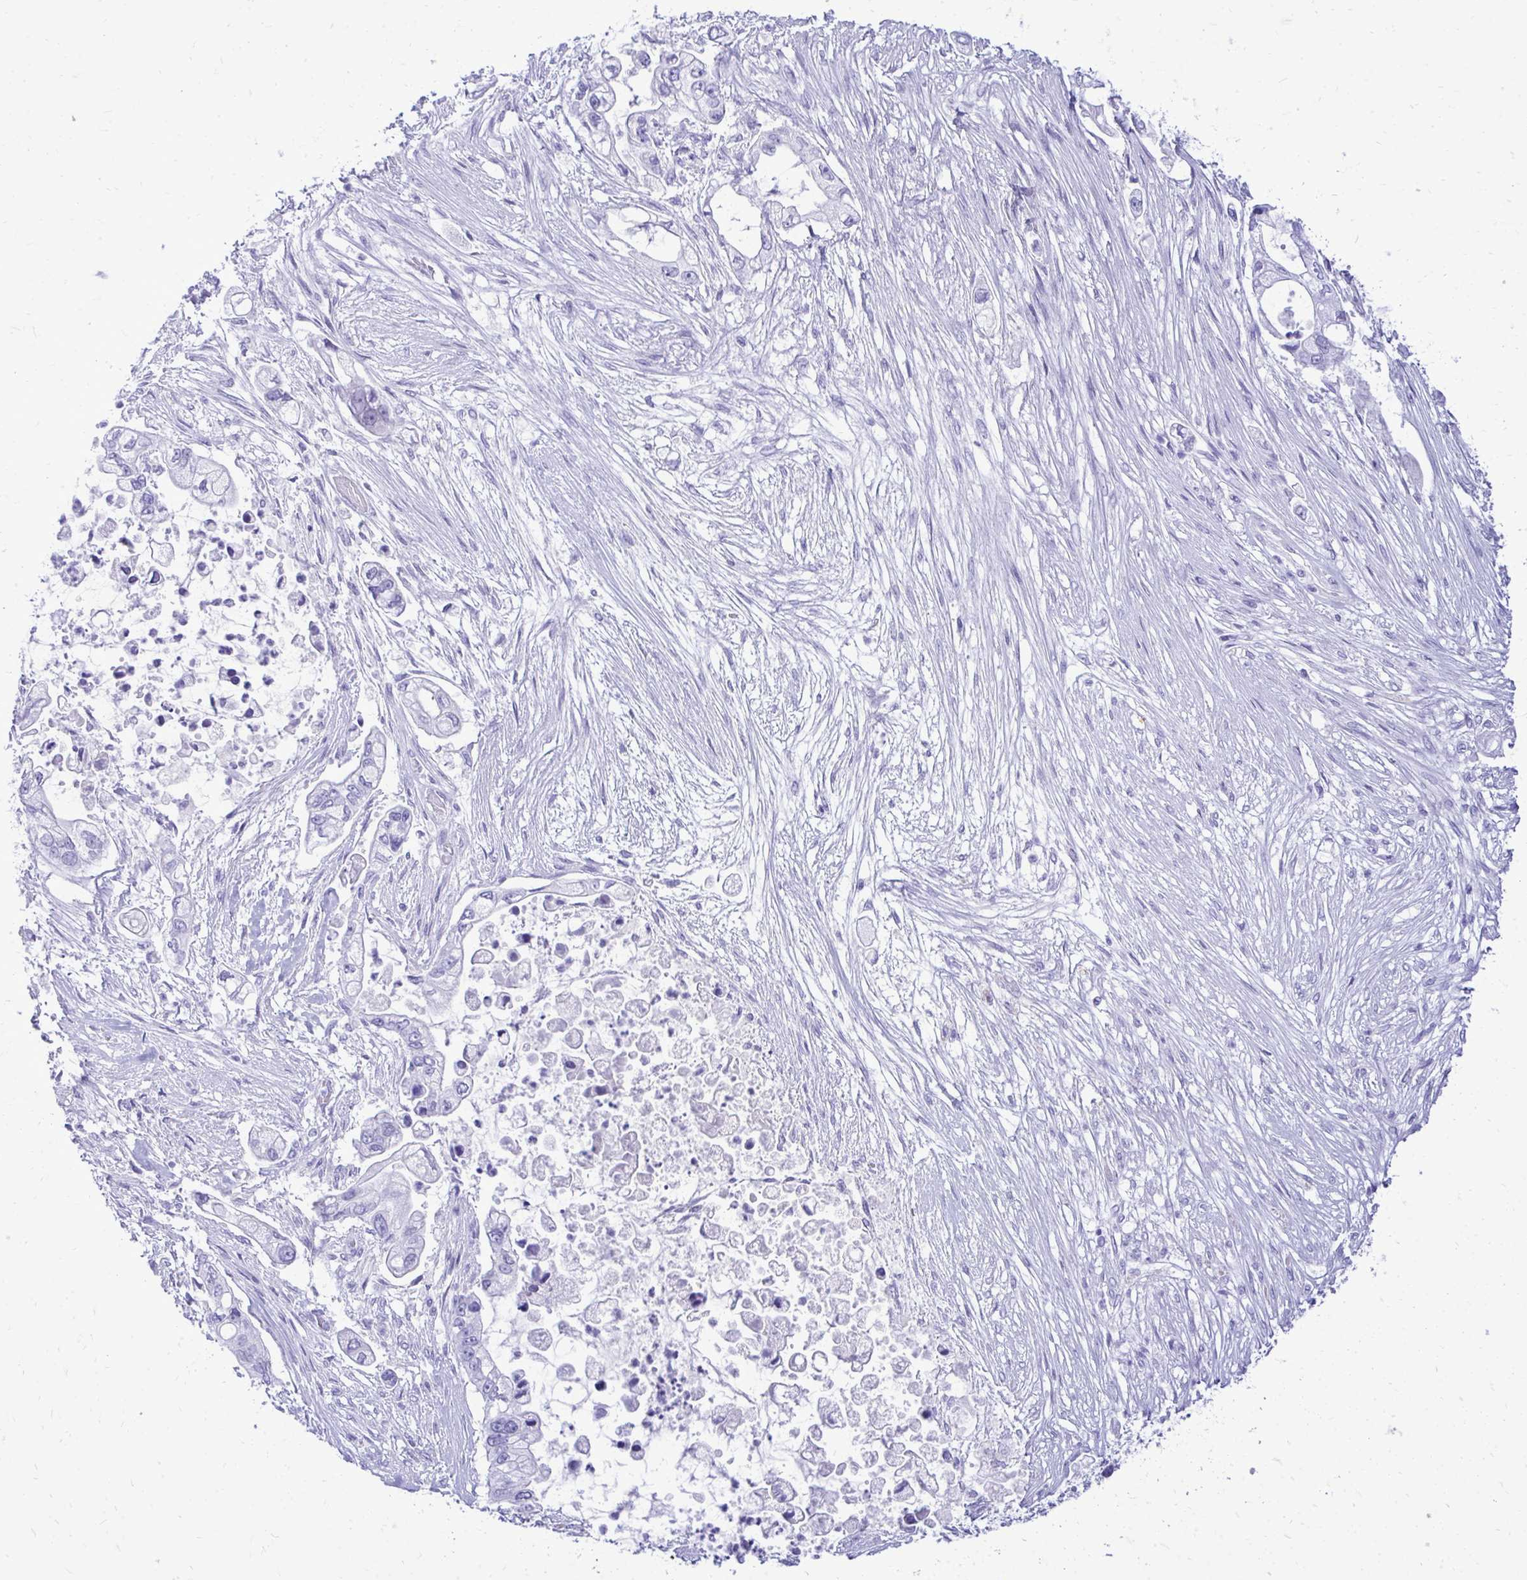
{"staining": {"intensity": "negative", "quantity": "none", "location": "none"}, "tissue": "pancreatic cancer", "cell_type": "Tumor cells", "image_type": "cancer", "snomed": [{"axis": "morphology", "description": "Adenocarcinoma, NOS"}, {"axis": "topography", "description": "Pancreas"}], "caption": "Immunohistochemical staining of human adenocarcinoma (pancreatic) demonstrates no significant positivity in tumor cells. Brightfield microscopy of immunohistochemistry (IHC) stained with DAB (3,3'-diaminobenzidine) (brown) and hematoxylin (blue), captured at high magnification.", "gene": "ANKDD1B", "patient": {"sex": "female", "age": 69}}